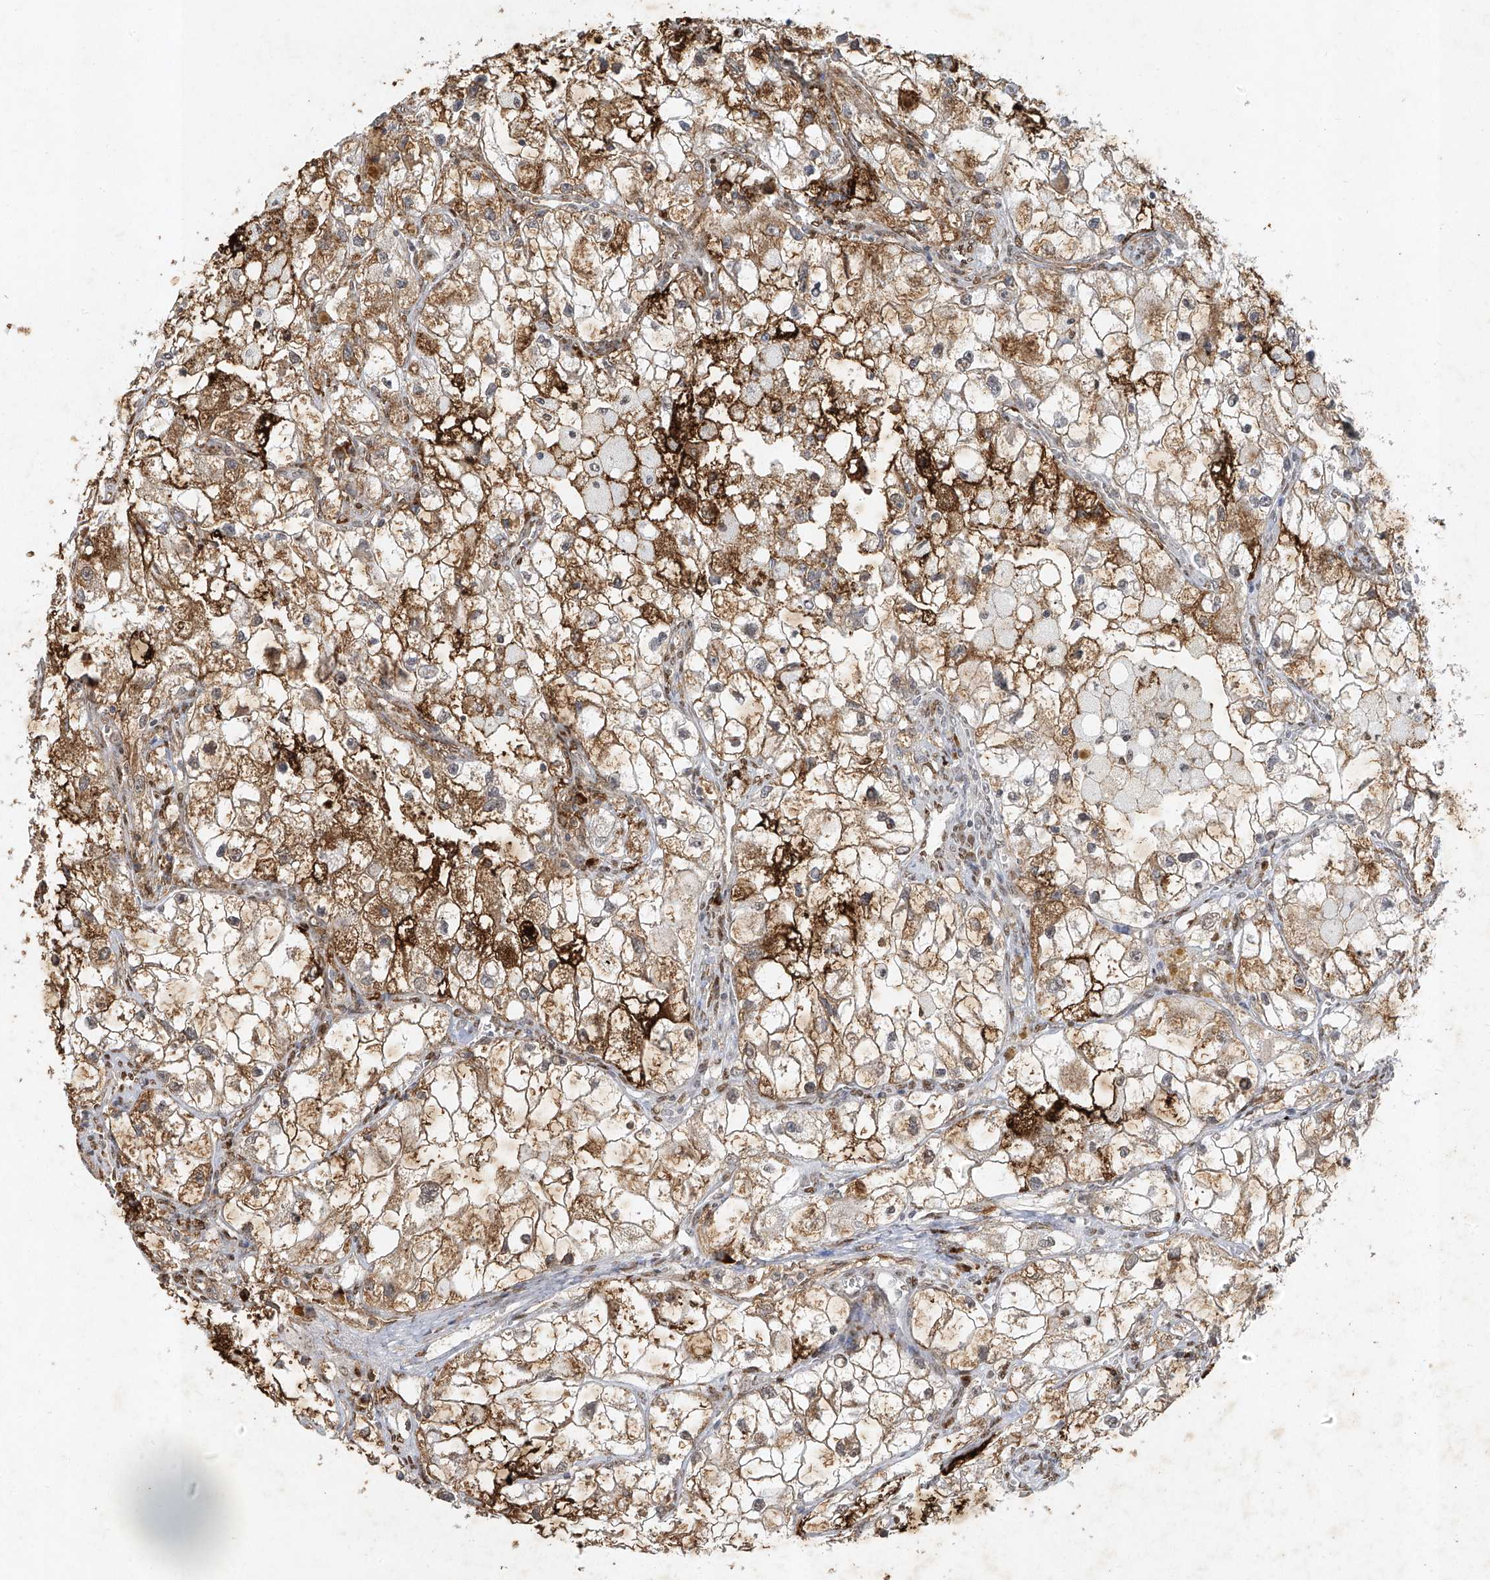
{"staining": {"intensity": "strong", "quantity": "25%-75%", "location": "cytoplasmic/membranous"}, "tissue": "renal cancer", "cell_type": "Tumor cells", "image_type": "cancer", "snomed": [{"axis": "morphology", "description": "Adenocarcinoma, NOS"}, {"axis": "topography", "description": "Kidney"}], "caption": "The photomicrograph reveals immunohistochemical staining of renal adenocarcinoma. There is strong cytoplasmic/membranous expression is appreciated in approximately 25%-75% of tumor cells.", "gene": "ATRIP", "patient": {"sex": "female", "age": 70}}